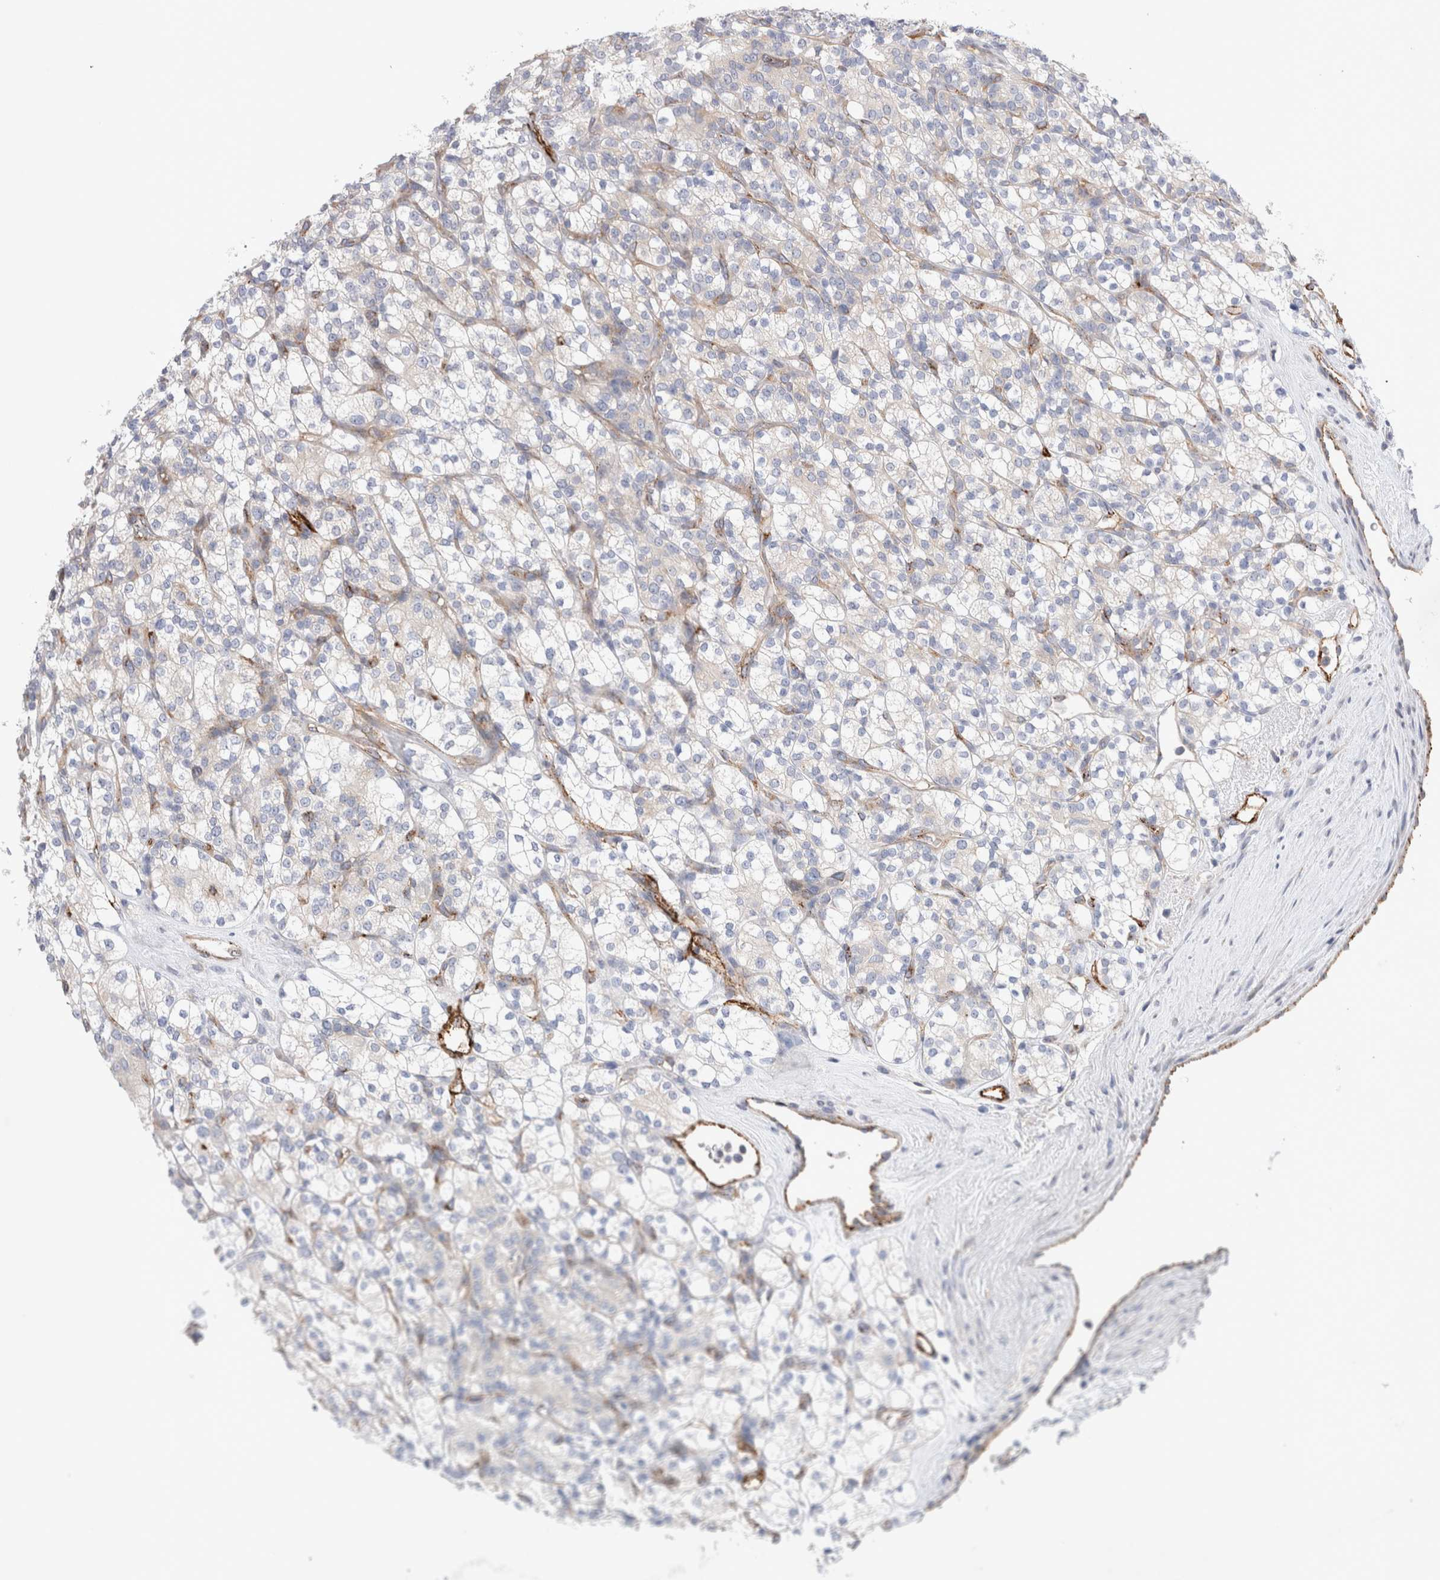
{"staining": {"intensity": "negative", "quantity": "none", "location": "none"}, "tissue": "renal cancer", "cell_type": "Tumor cells", "image_type": "cancer", "snomed": [{"axis": "morphology", "description": "Adenocarcinoma, NOS"}, {"axis": "topography", "description": "Kidney"}], "caption": "An immunohistochemistry (IHC) histopathology image of renal cancer (adenocarcinoma) is shown. There is no staining in tumor cells of renal cancer (adenocarcinoma).", "gene": "CNPY4", "patient": {"sex": "male", "age": 77}}